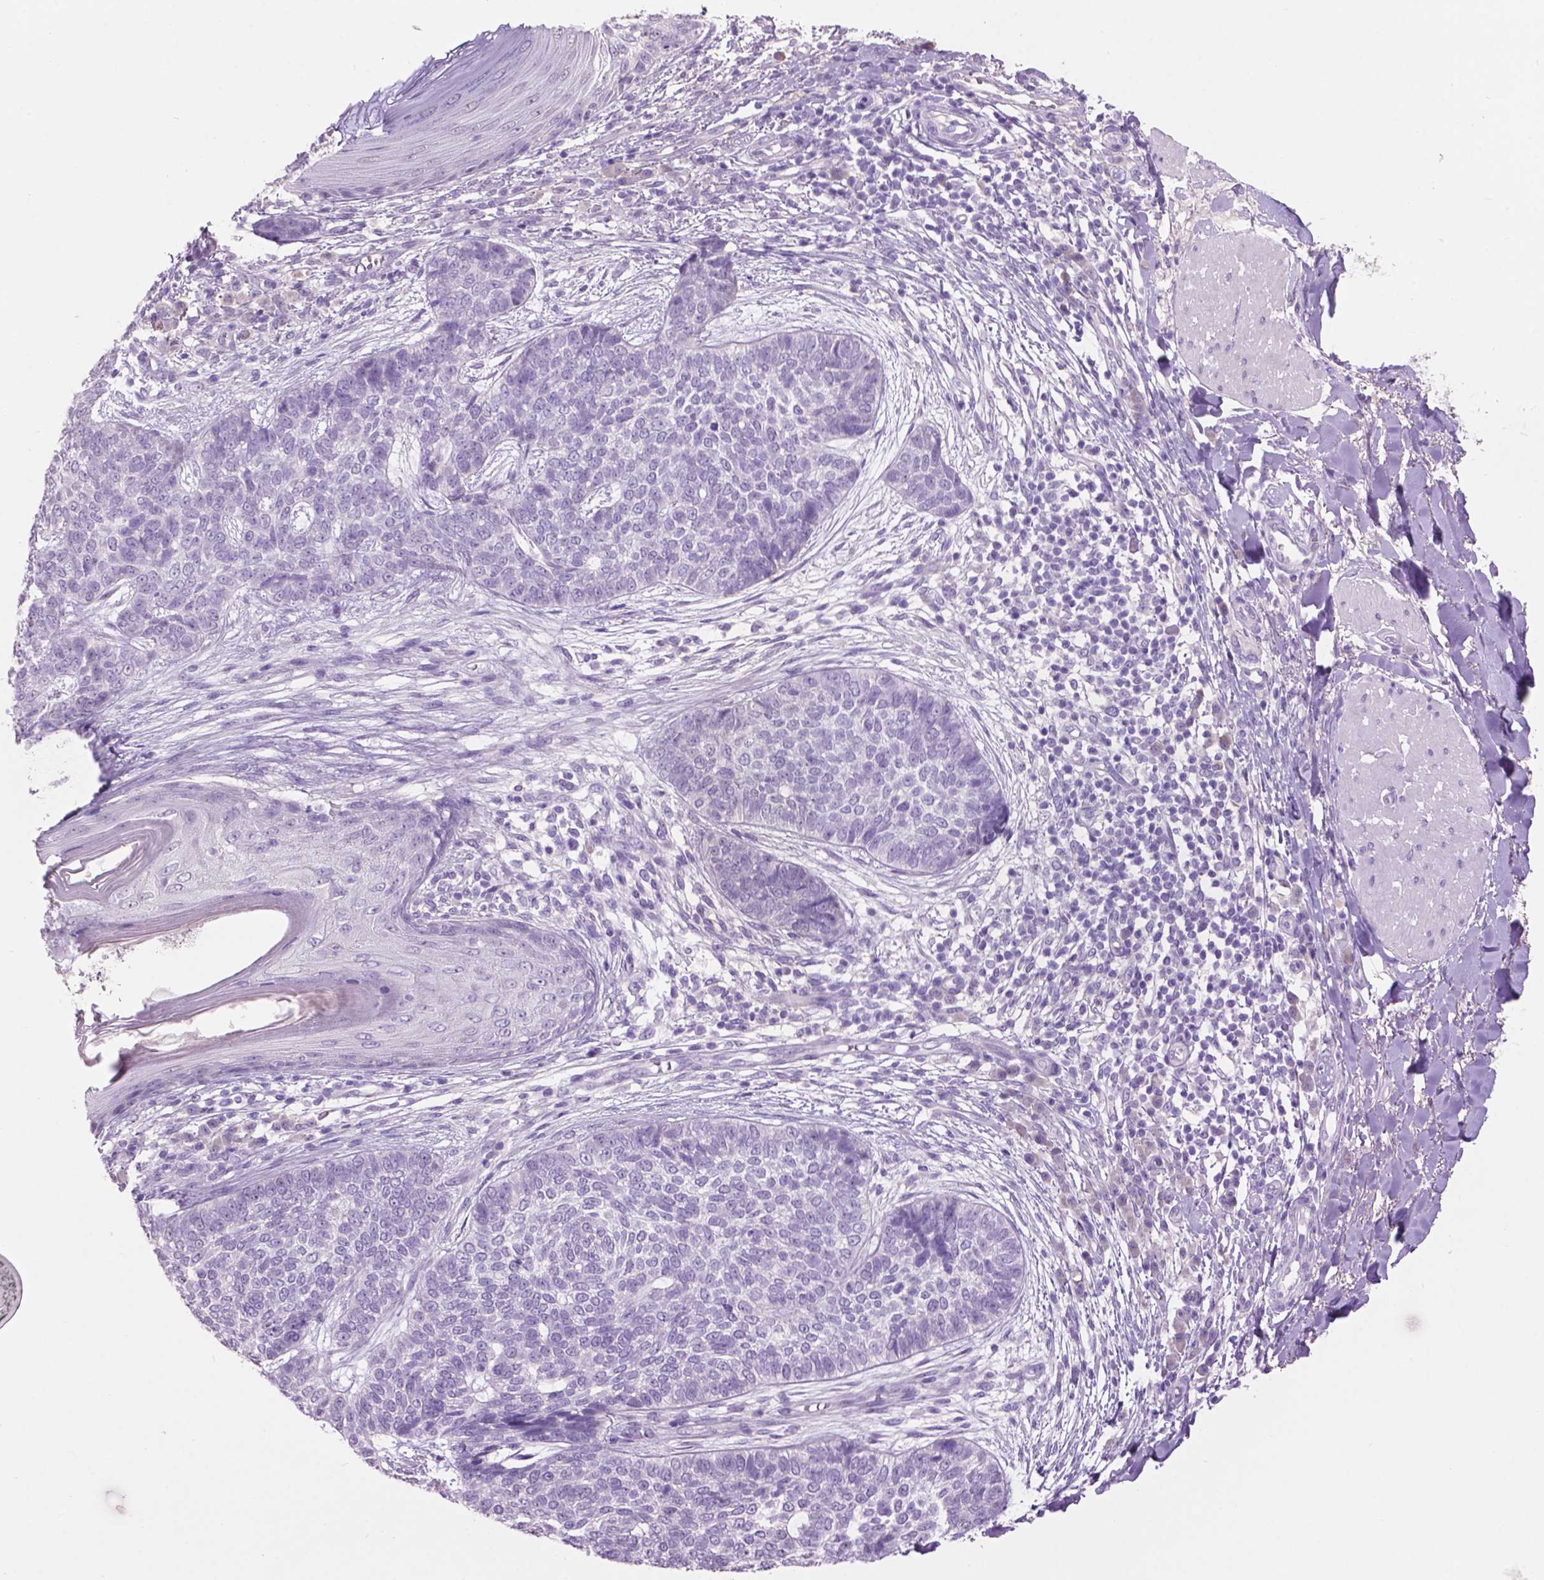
{"staining": {"intensity": "negative", "quantity": "none", "location": "none"}, "tissue": "skin cancer", "cell_type": "Tumor cells", "image_type": "cancer", "snomed": [{"axis": "morphology", "description": "Basal cell carcinoma"}, {"axis": "topography", "description": "Skin"}], "caption": "Immunohistochemical staining of human basal cell carcinoma (skin) shows no significant staining in tumor cells.", "gene": "CRYBA4", "patient": {"sex": "female", "age": 69}}